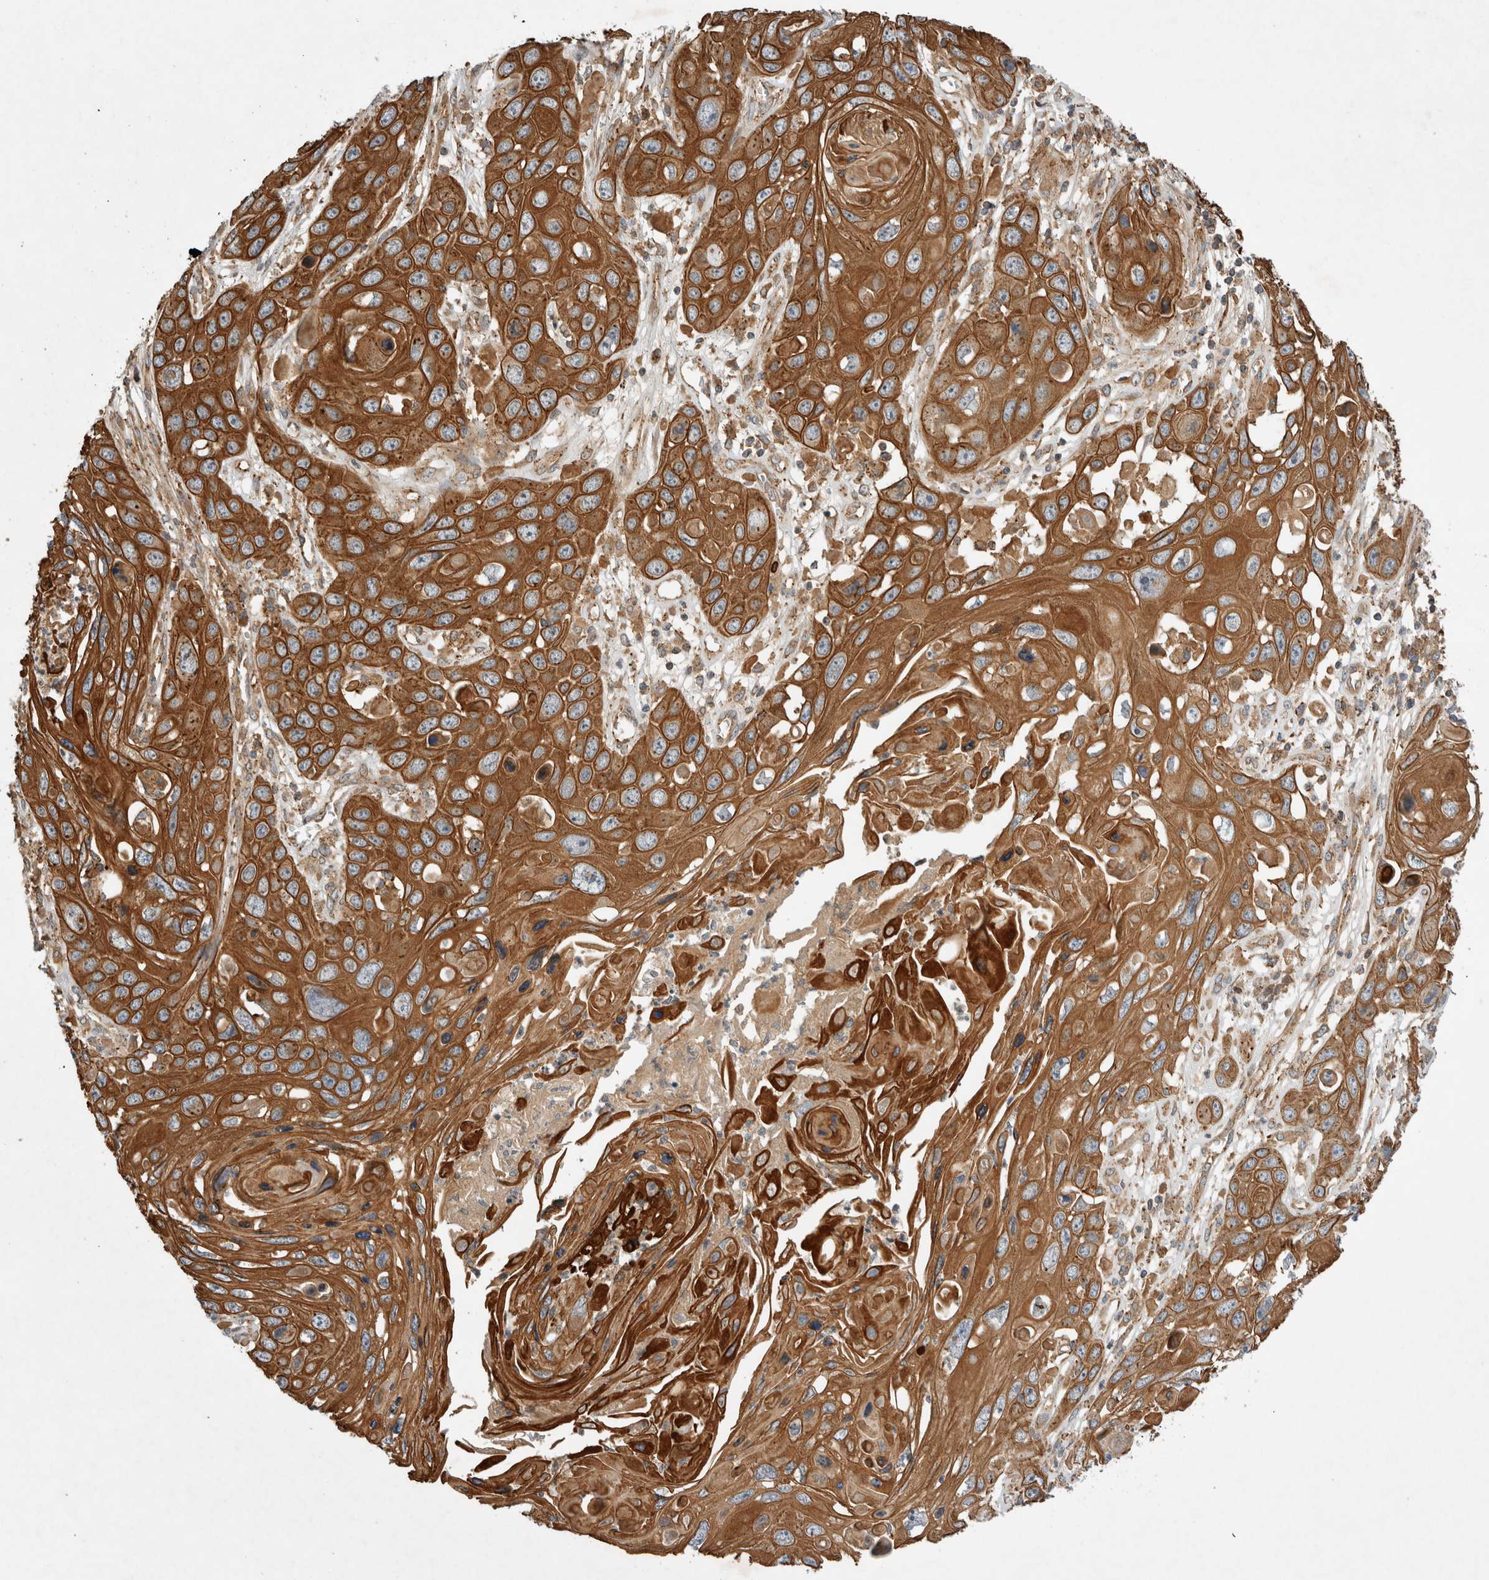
{"staining": {"intensity": "strong", "quantity": ">75%", "location": "cytoplasmic/membranous"}, "tissue": "skin cancer", "cell_type": "Tumor cells", "image_type": "cancer", "snomed": [{"axis": "morphology", "description": "Squamous cell carcinoma, NOS"}, {"axis": "topography", "description": "Skin"}], "caption": "This micrograph displays immunohistochemistry staining of skin squamous cell carcinoma, with high strong cytoplasmic/membranous staining in approximately >75% of tumor cells.", "gene": "ARMC9", "patient": {"sex": "male", "age": 55}}